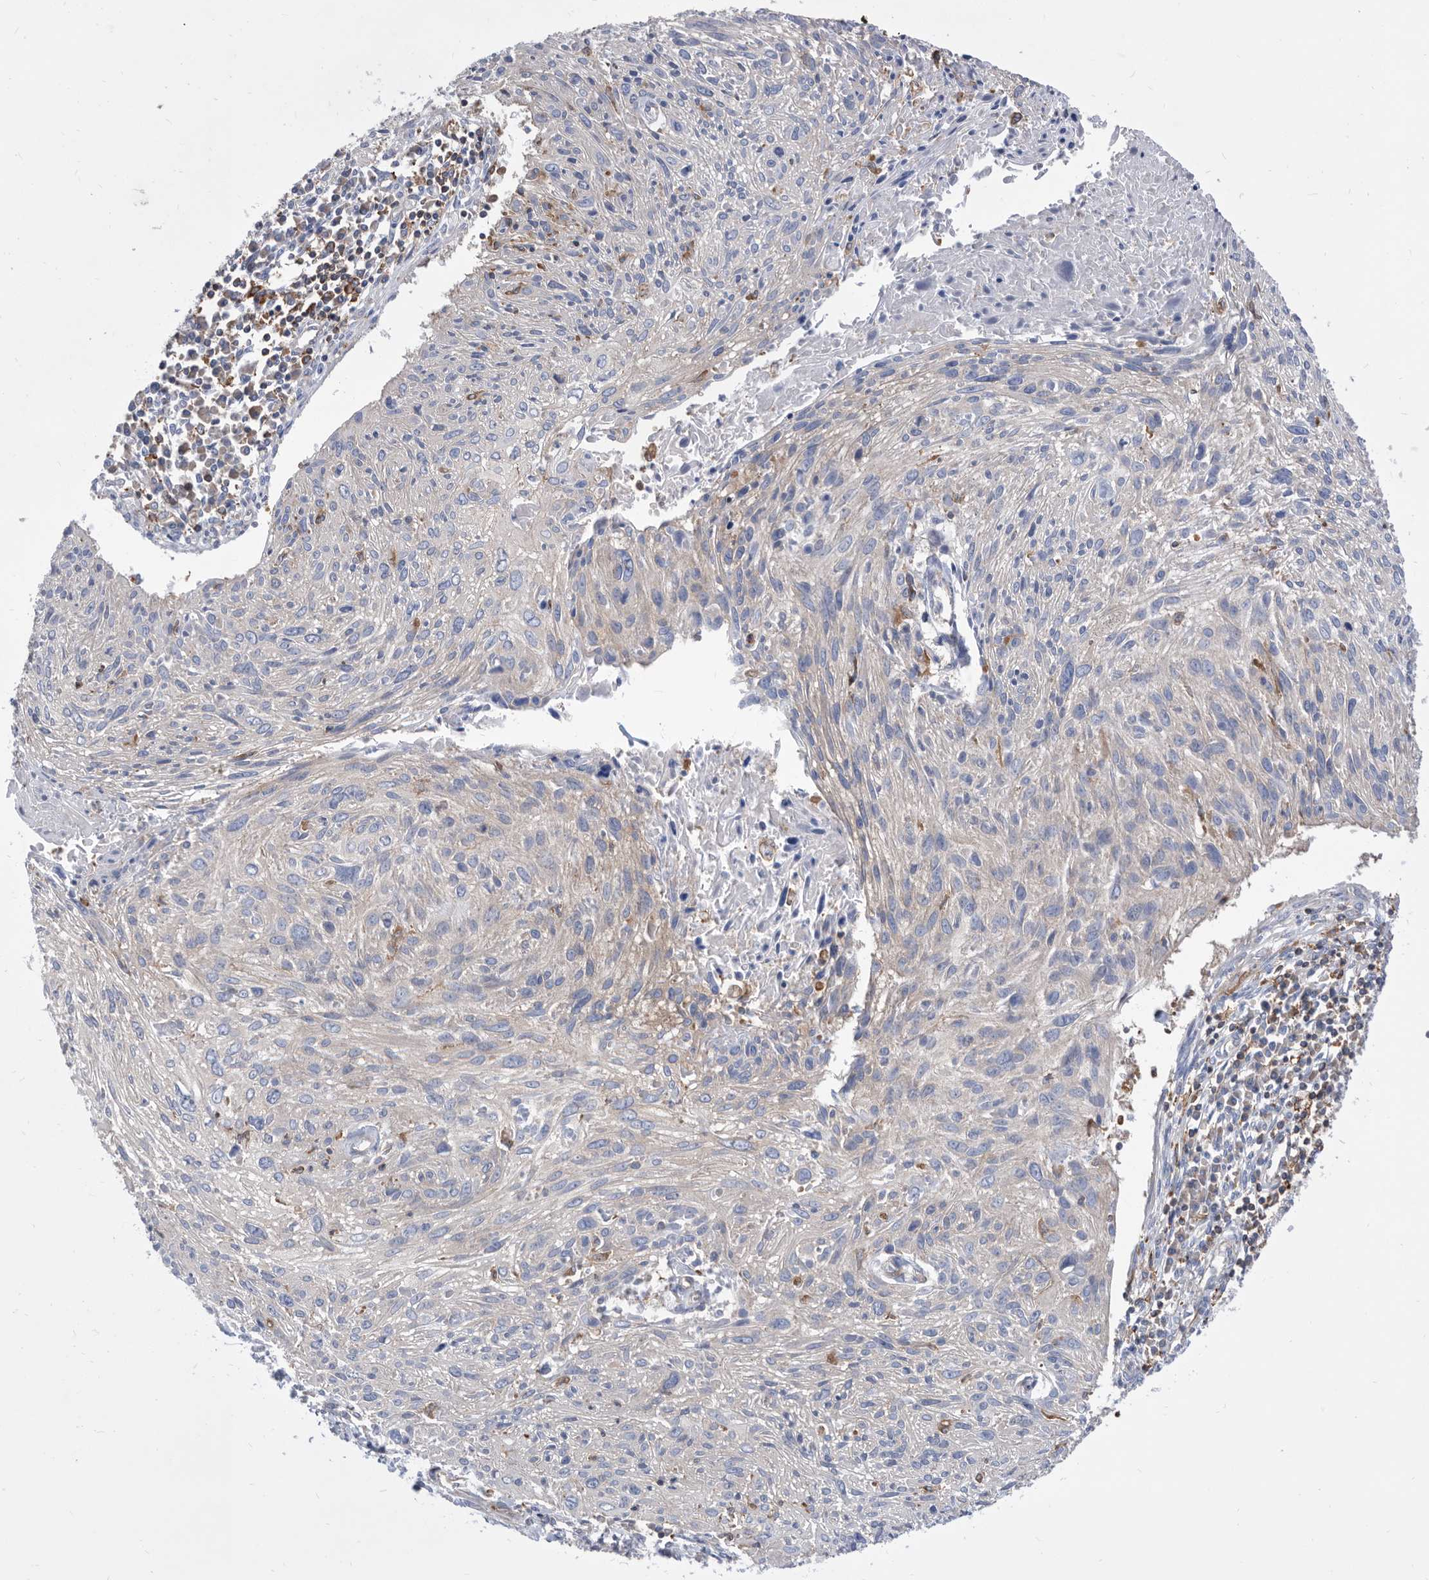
{"staining": {"intensity": "negative", "quantity": "none", "location": "none"}, "tissue": "cervical cancer", "cell_type": "Tumor cells", "image_type": "cancer", "snomed": [{"axis": "morphology", "description": "Squamous cell carcinoma, NOS"}, {"axis": "topography", "description": "Cervix"}], "caption": "This image is of cervical cancer (squamous cell carcinoma) stained with IHC to label a protein in brown with the nuclei are counter-stained blue. There is no expression in tumor cells.", "gene": "SMG7", "patient": {"sex": "female", "age": 51}}